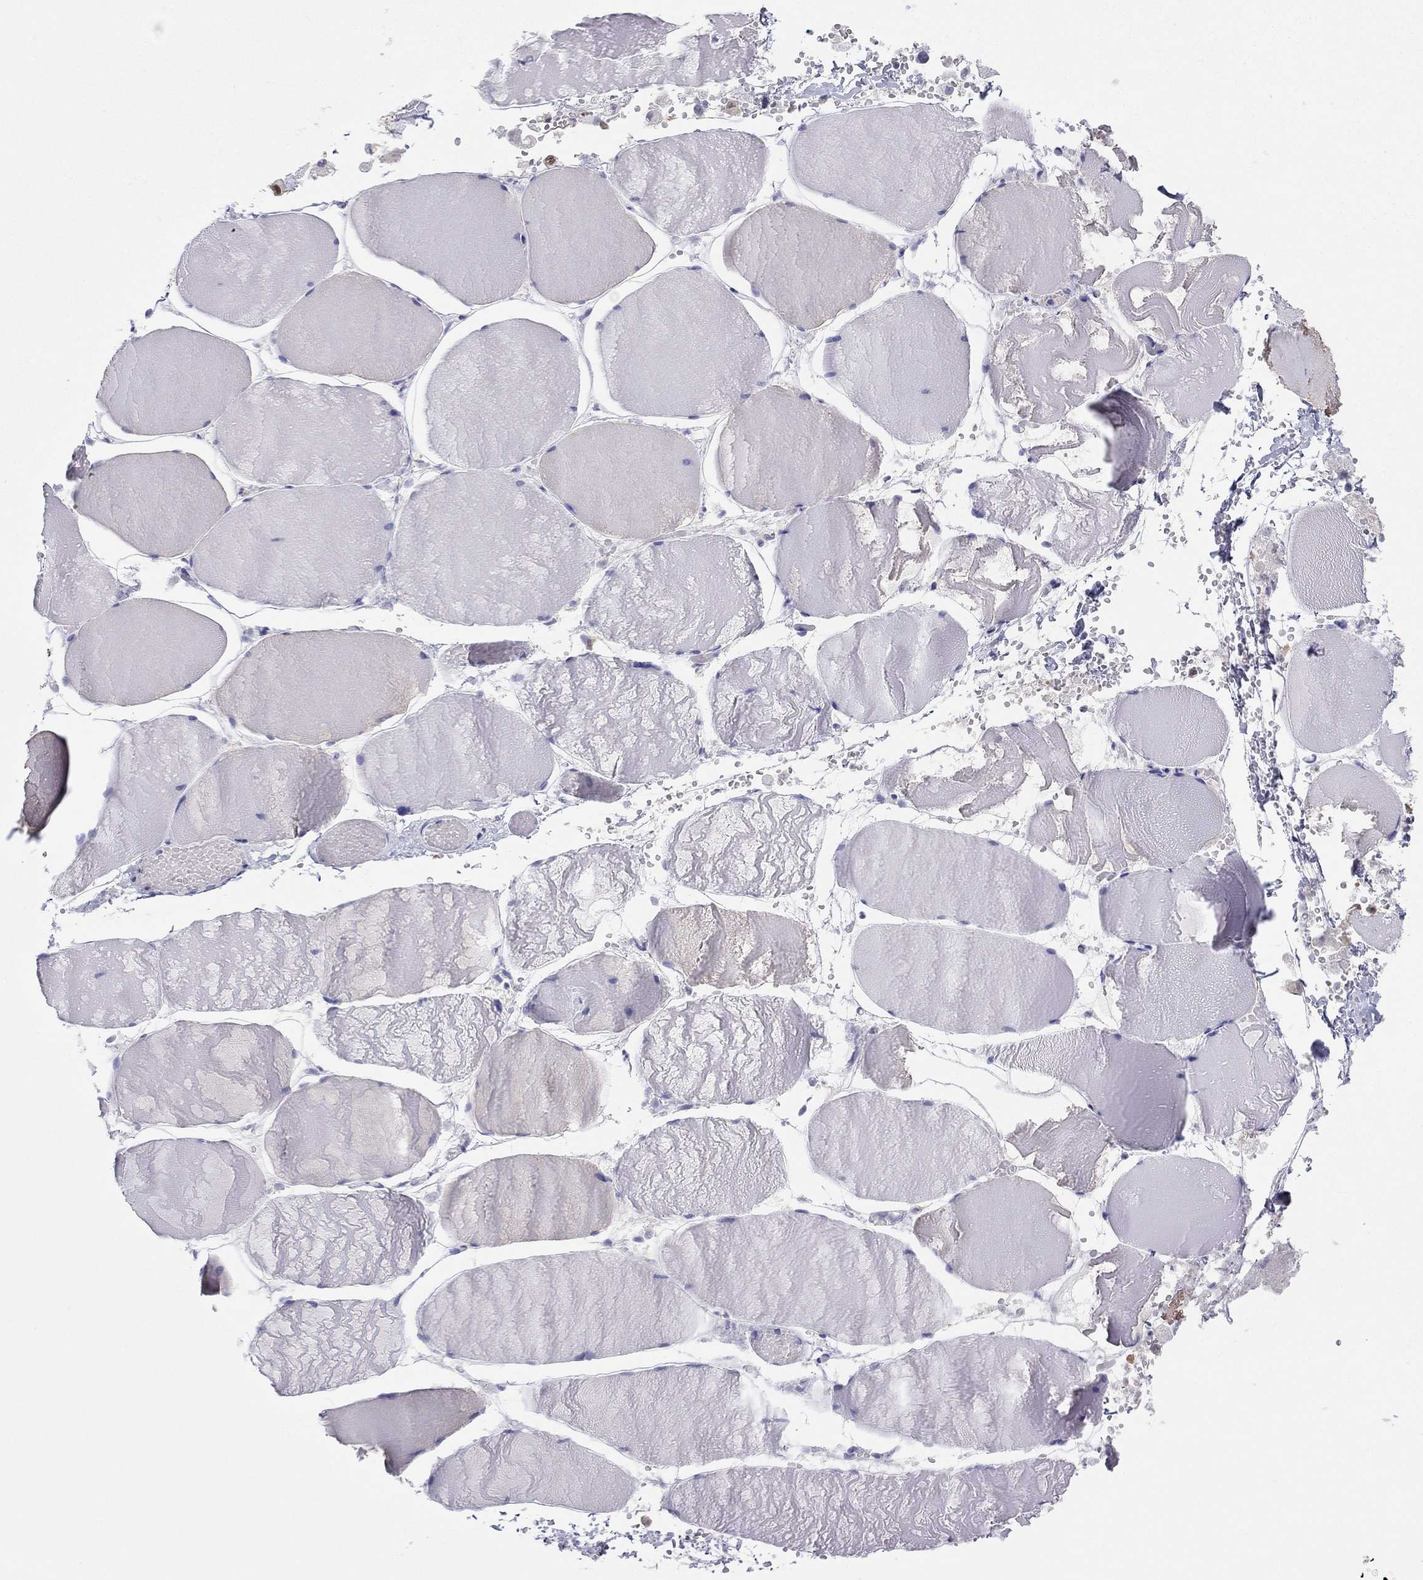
{"staining": {"intensity": "weak", "quantity": "<25%", "location": "cytoplasmic/membranous"}, "tissue": "skeletal muscle", "cell_type": "Myocytes", "image_type": "normal", "snomed": [{"axis": "morphology", "description": "Normal tissue, NOS"}, {"axis": "morphology", "description": "Malignant melanoma, Metastatic site"}, {"axis": "topography", "description": "Skeletal muscle"}], "caption": "A high-resolution photomicrograph shows immunohistochemistry staining of unremarkable skeletal muscle, which demonstrates no significant staining in myocytes.", "gene": "PDXK", "patient": {"sex": "male", "age": 50}}